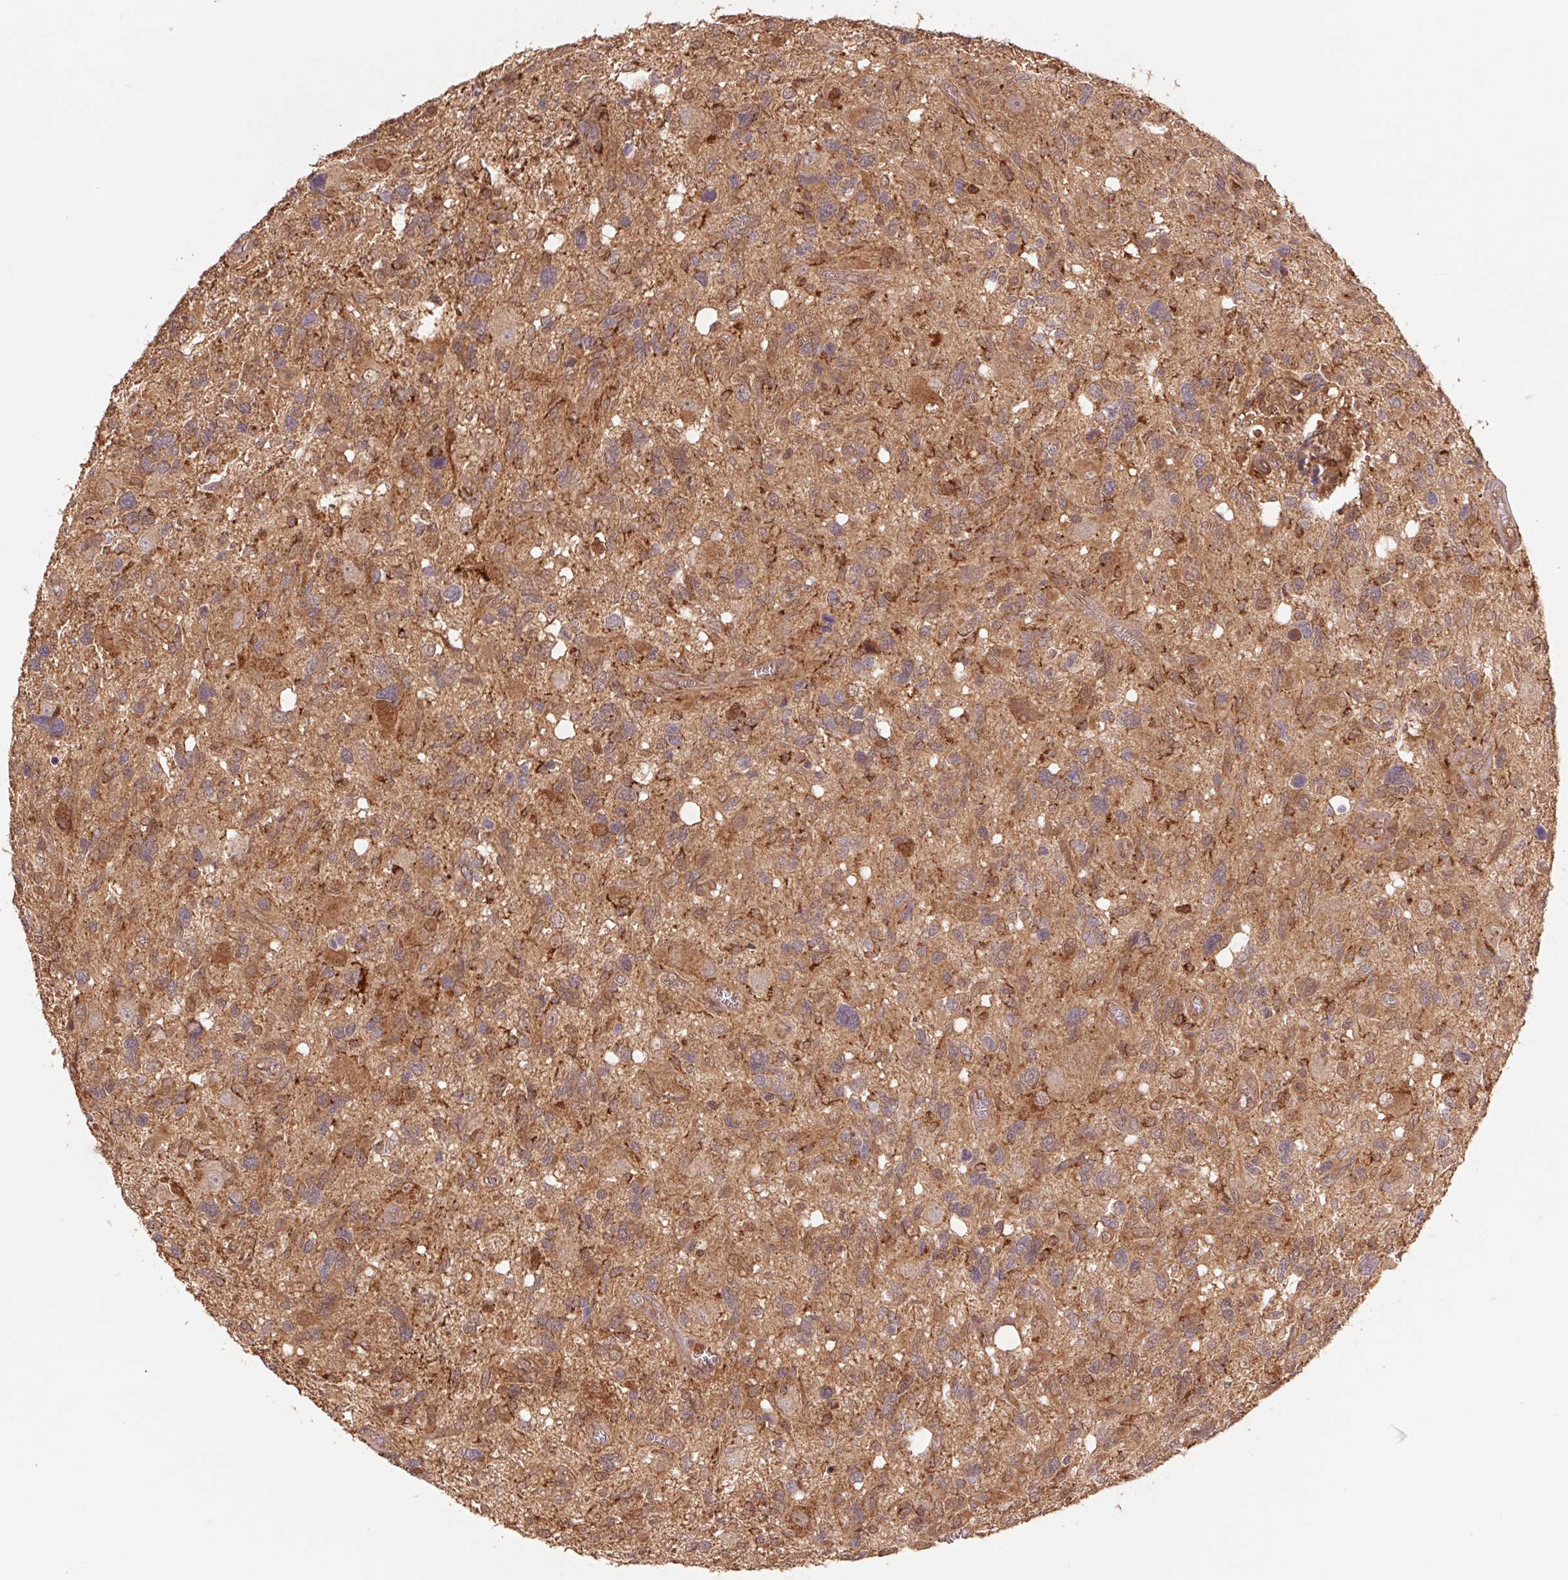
{"staining": {"intensity": "moderate", "quantity": "25%-75%", "location": "cytoplasmic/membranous"}, "tissue": "glioma", "cell_type": "Tumor cells", "image_type": "cancer", "snomed": [{"axis": "morphology", "description": "Glioma, malignant, High grade"}, {"axis": "topography", "description": "Brain"}], "caption": "Immunohistochemical staining of malignant glioma (high-grade) reveals medium levels of moderate cytoplasmic/membranous protein staining in about 25%-75% of tumor cells.", "gene": "URM1", "patient": {"sex": "male", "age": 49}}